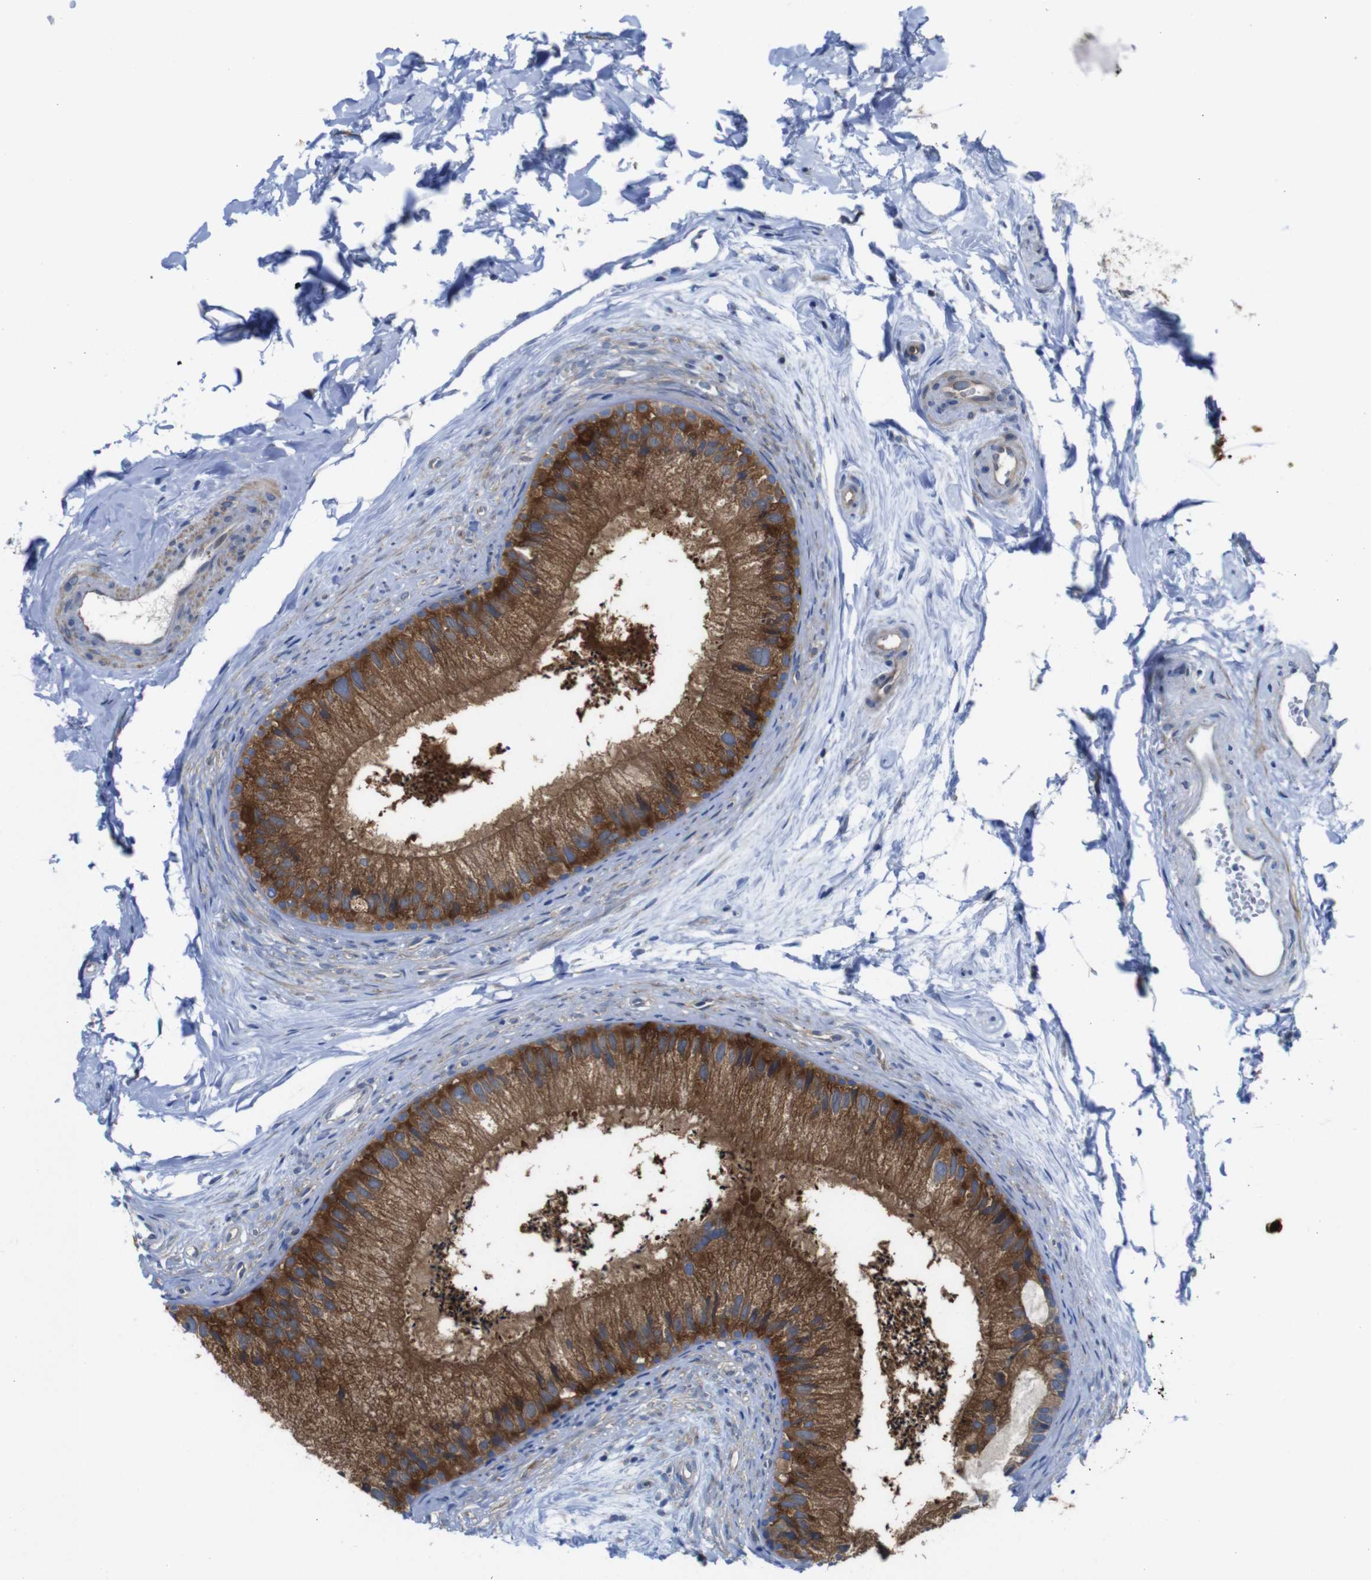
{"staining": {"intensity": "strong", "quantity": ">75%", "location": "cytoplasmic/membranous"}, "tissue": "epididymis", "cell_type": "Glandular cells", "image_type": "normal", "snomed": [{"axis": "morphology", "description": "Normal tissue, NOS"}, {"axis": "topography", "description": "Epididymis"}], "caption": "This image exhibits benign epididymis stained with immunohistochemistry (IHC) to label a protein in brown. The cytoplasmic/membranous of glandular cells show strong positivity for the protein. Nuclei are counter-stained blue.", "gene": "DDRGK1", "patient": {"sex": "male", "age": 56}}